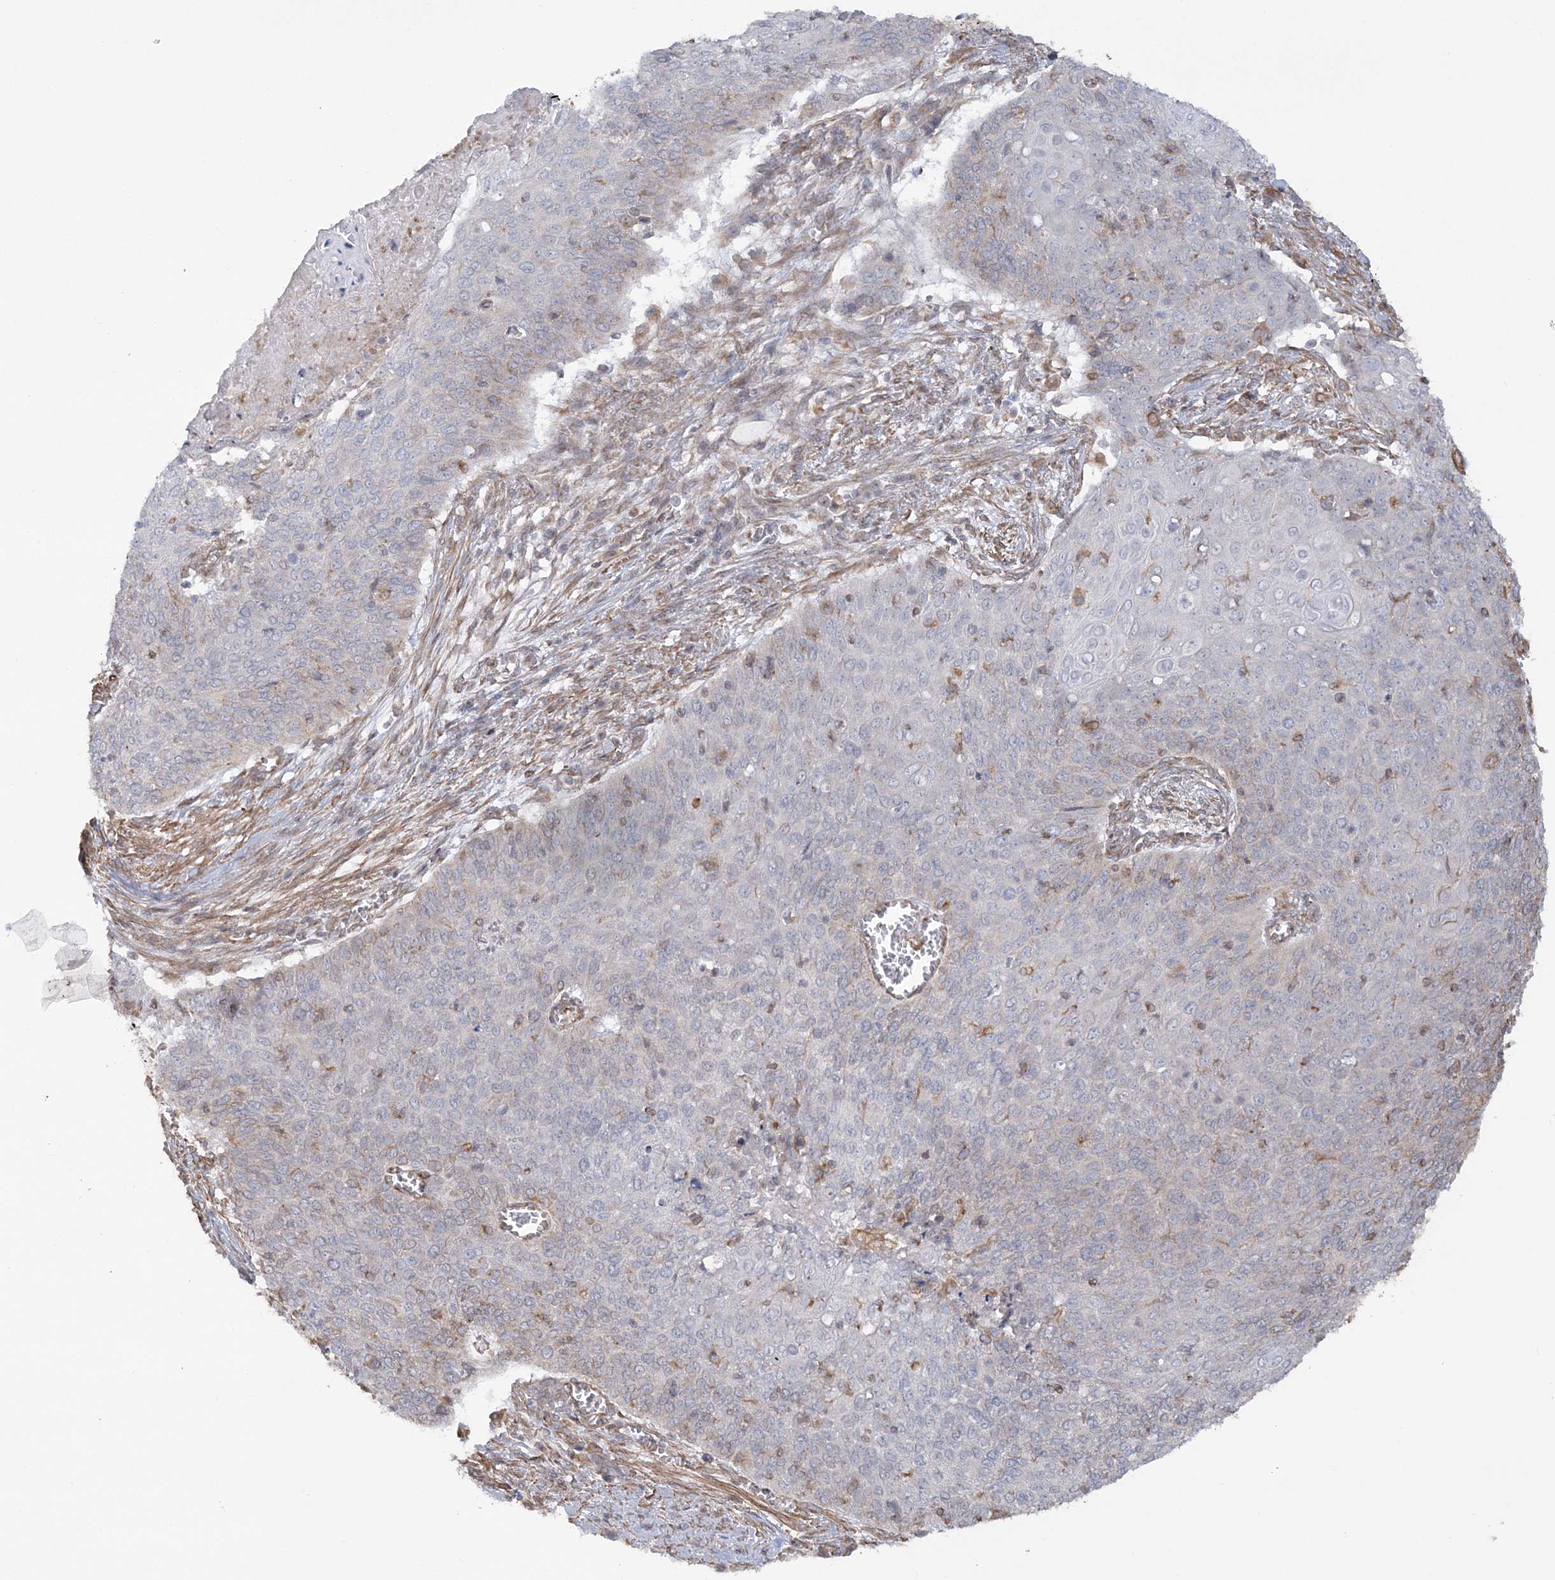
{"staining": {"intensity": "negative", "quantity": "none", "location": "none"}, "tissue": "cervical cancer", "cell_type": "Tumor cells", "image_type": "cancer", "snomed": [{"axis": "morphology", "description": "Squamous cell carcinoma, NOS"}, {"axis": "topography", "description": "Cervix"}], "caption": "Tumor cells show no significant staining in cervical squamous cell carcinoma.", "gene": "ZNF821", "patient": {"sex": "female", "age": 39}}